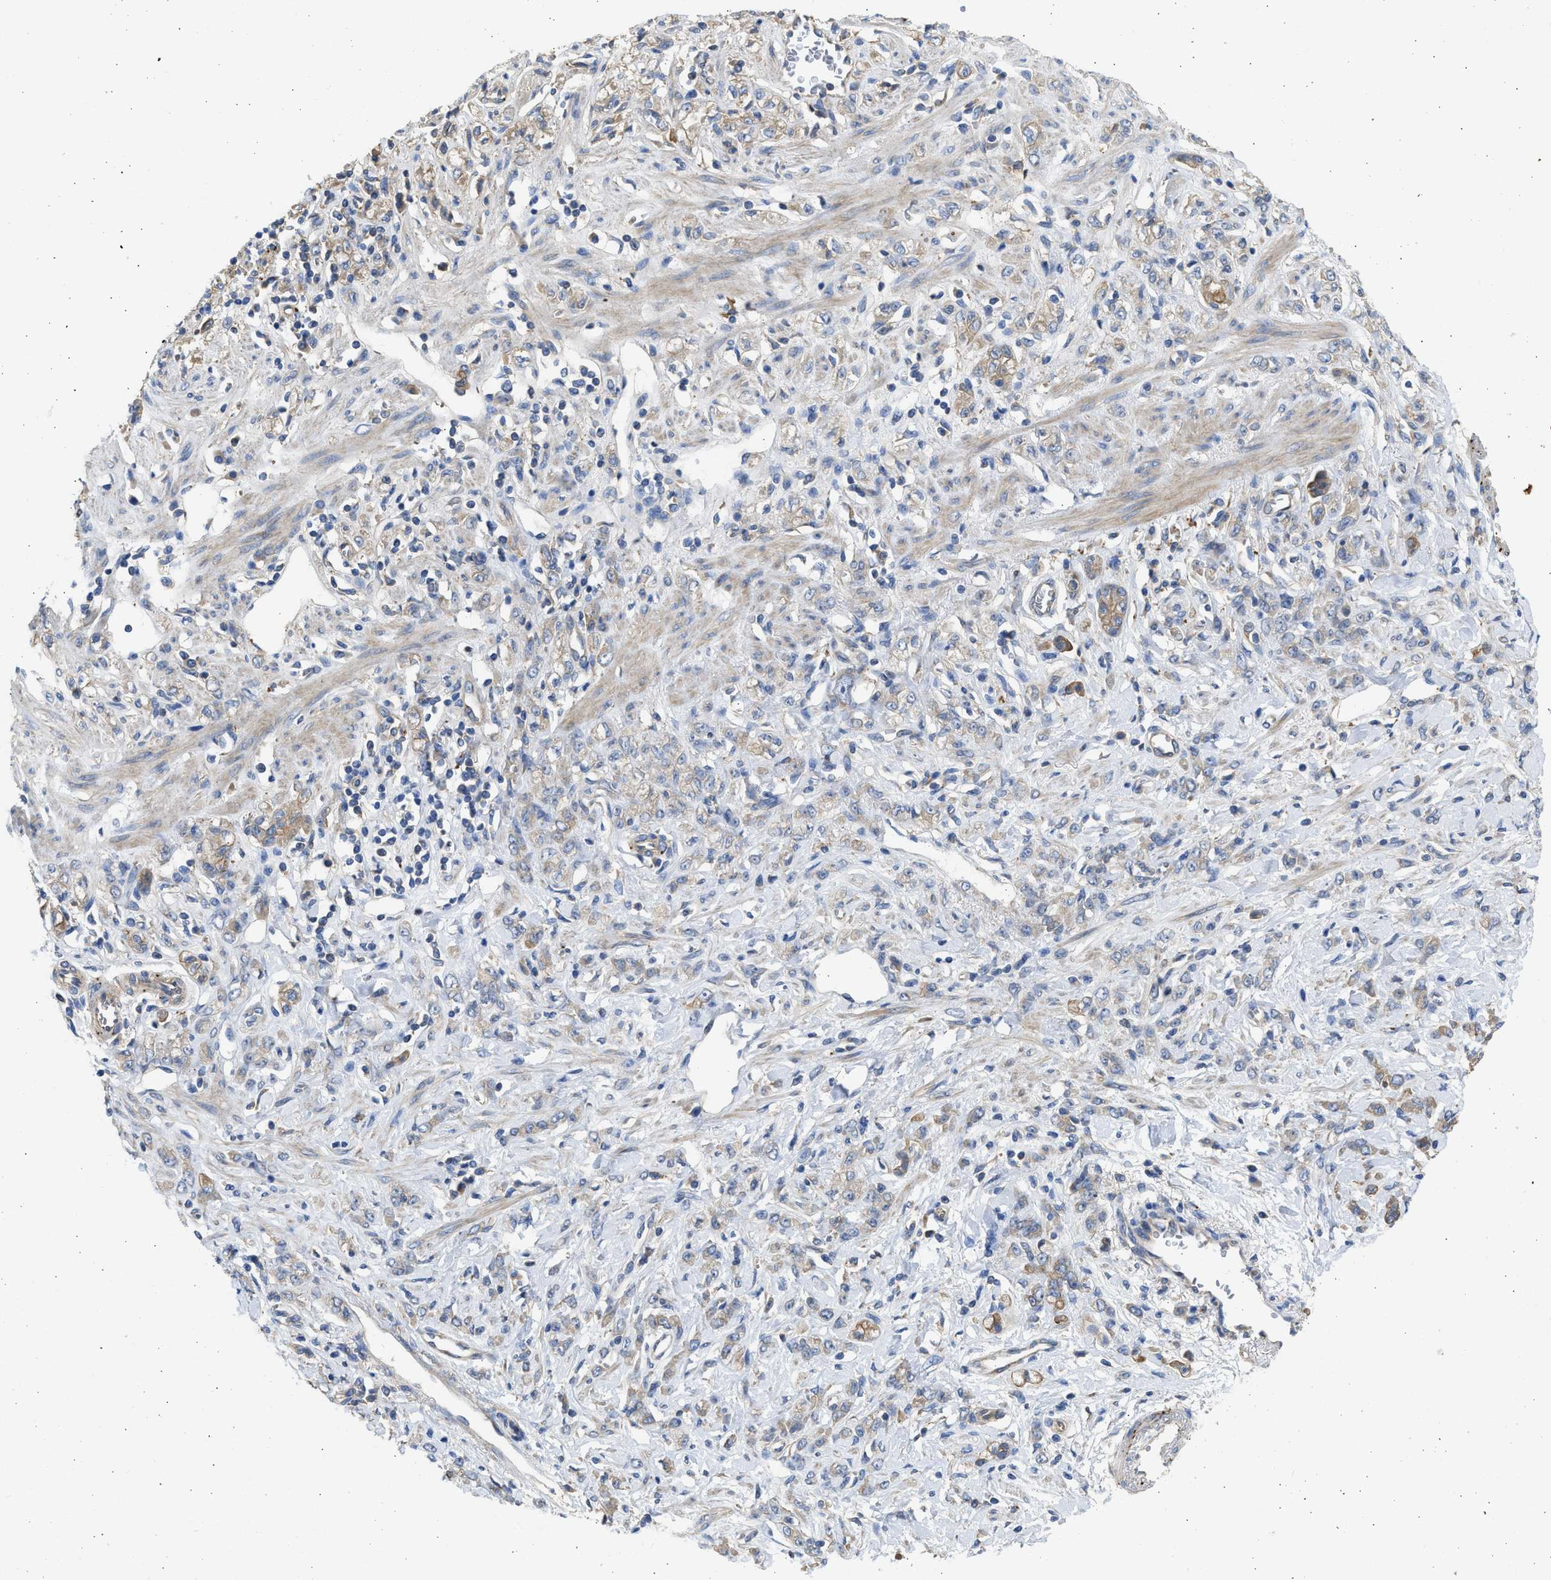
{"staining": {"intensity": "moderate", "quantity": "25%-75%", "location": "cytoplasmic/membranous"}, "tissue": "stomach cancer", "cell_type": "Tumor cells", "image_type": "cancer", "snomed": [{"axis": "morphology", "description": "Normal tissue, NOS"}, {"axis": "morphology", "description": "Adenocarcinoma, NOS"}, {"axis": "topography", "description": "Stomach"}], "caption": "Adenocarcinoma (stomach) stained for a protein reveals moderate cytoplasmic/membranous positivity in tumor cells.", "gene": "CSRNP2", "patient": {"sex": "male", "age": 82}}